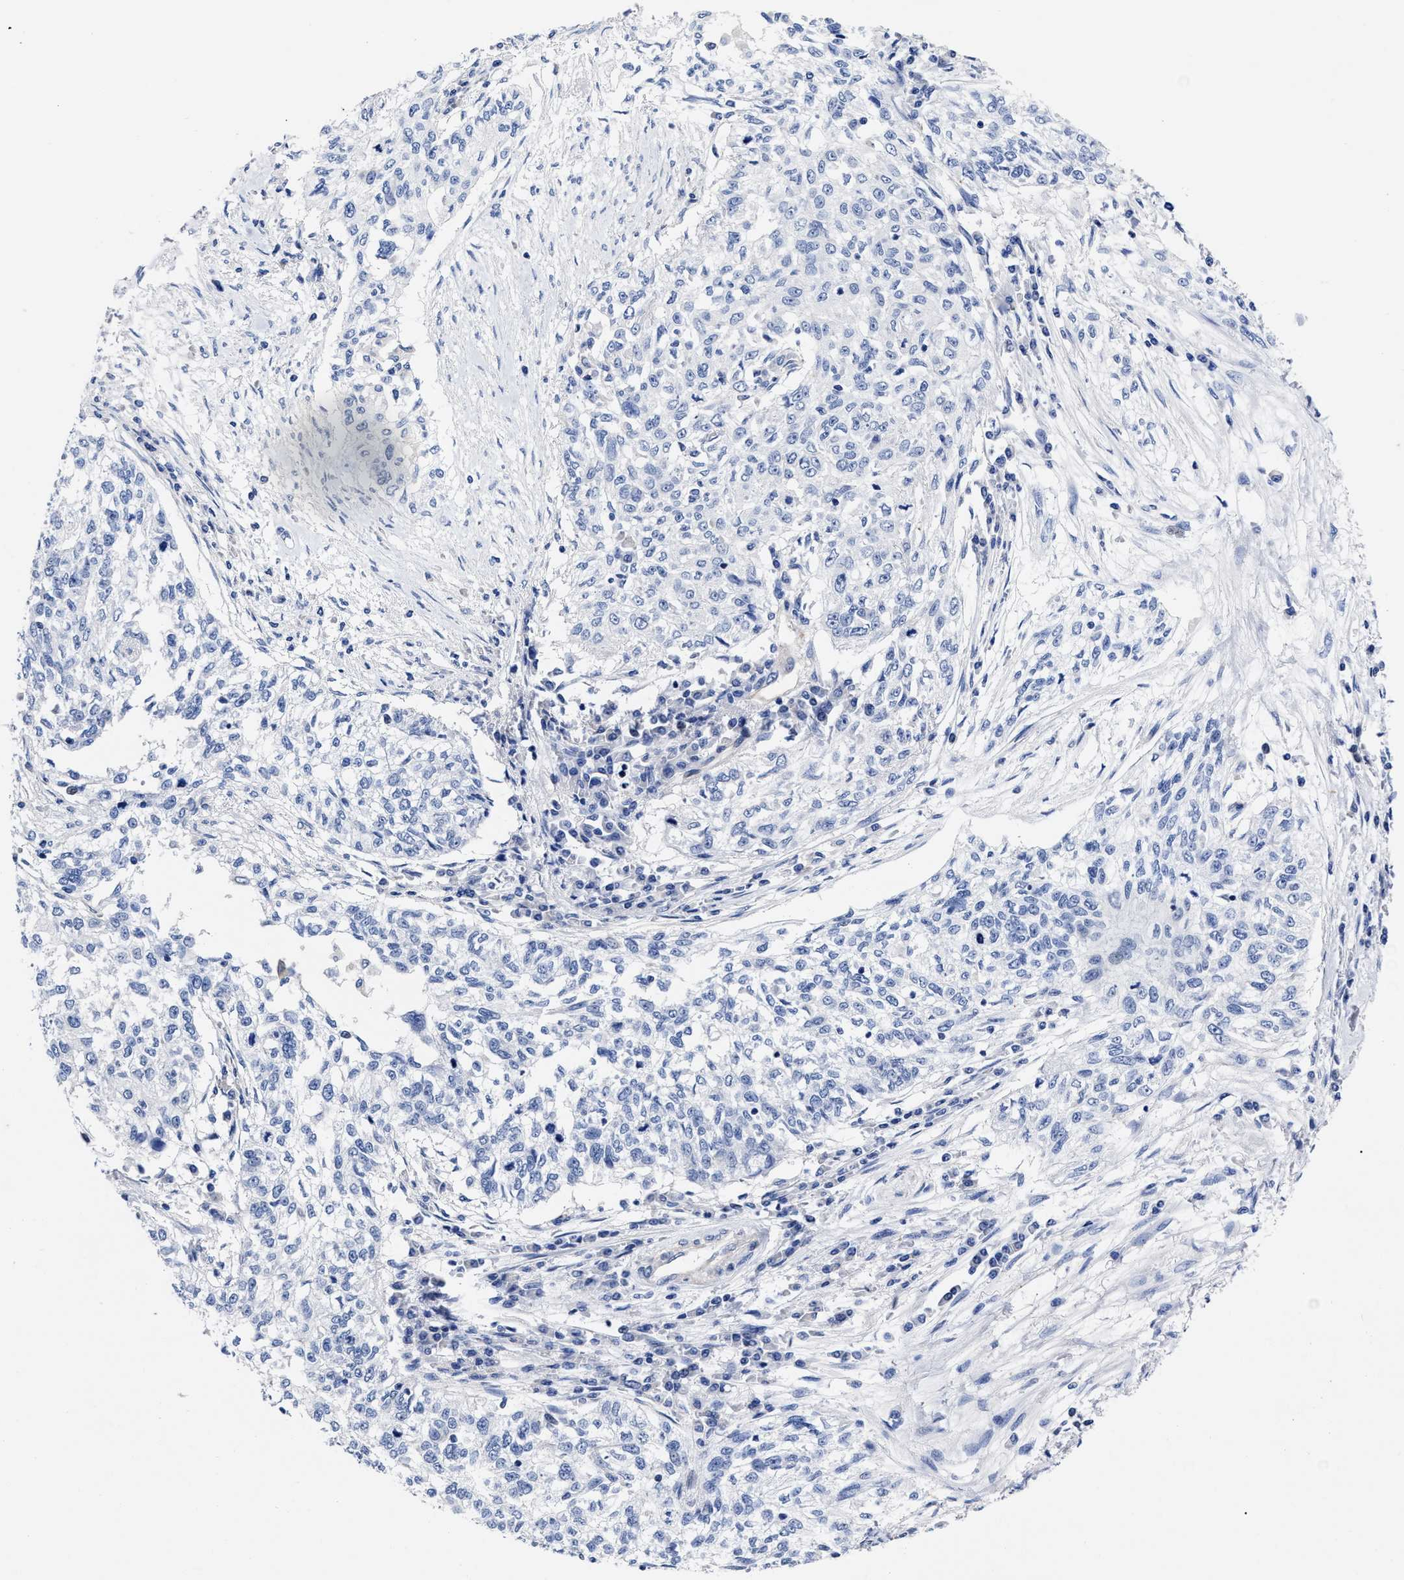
{"staining": {"intensity": "negative", "quantity": "none", "location": "none"}, "tissue": "cervical cancer", "cell_type": "Tumor cells", "image_type": "cancer", "snomed": [{"axis": "morphology", "description": "Squamous cell carcinoma, NOS"}, {"axis": "topography", "description": "Cervix"}], "caption": "The immunohistochemistry (IHC) image has no significant positivity in tumor cells of cervical cancer (squamous cell carcinoma) tissue.", "gene": "IRAG2", "patient": {"sex": "female", "age": 57}}